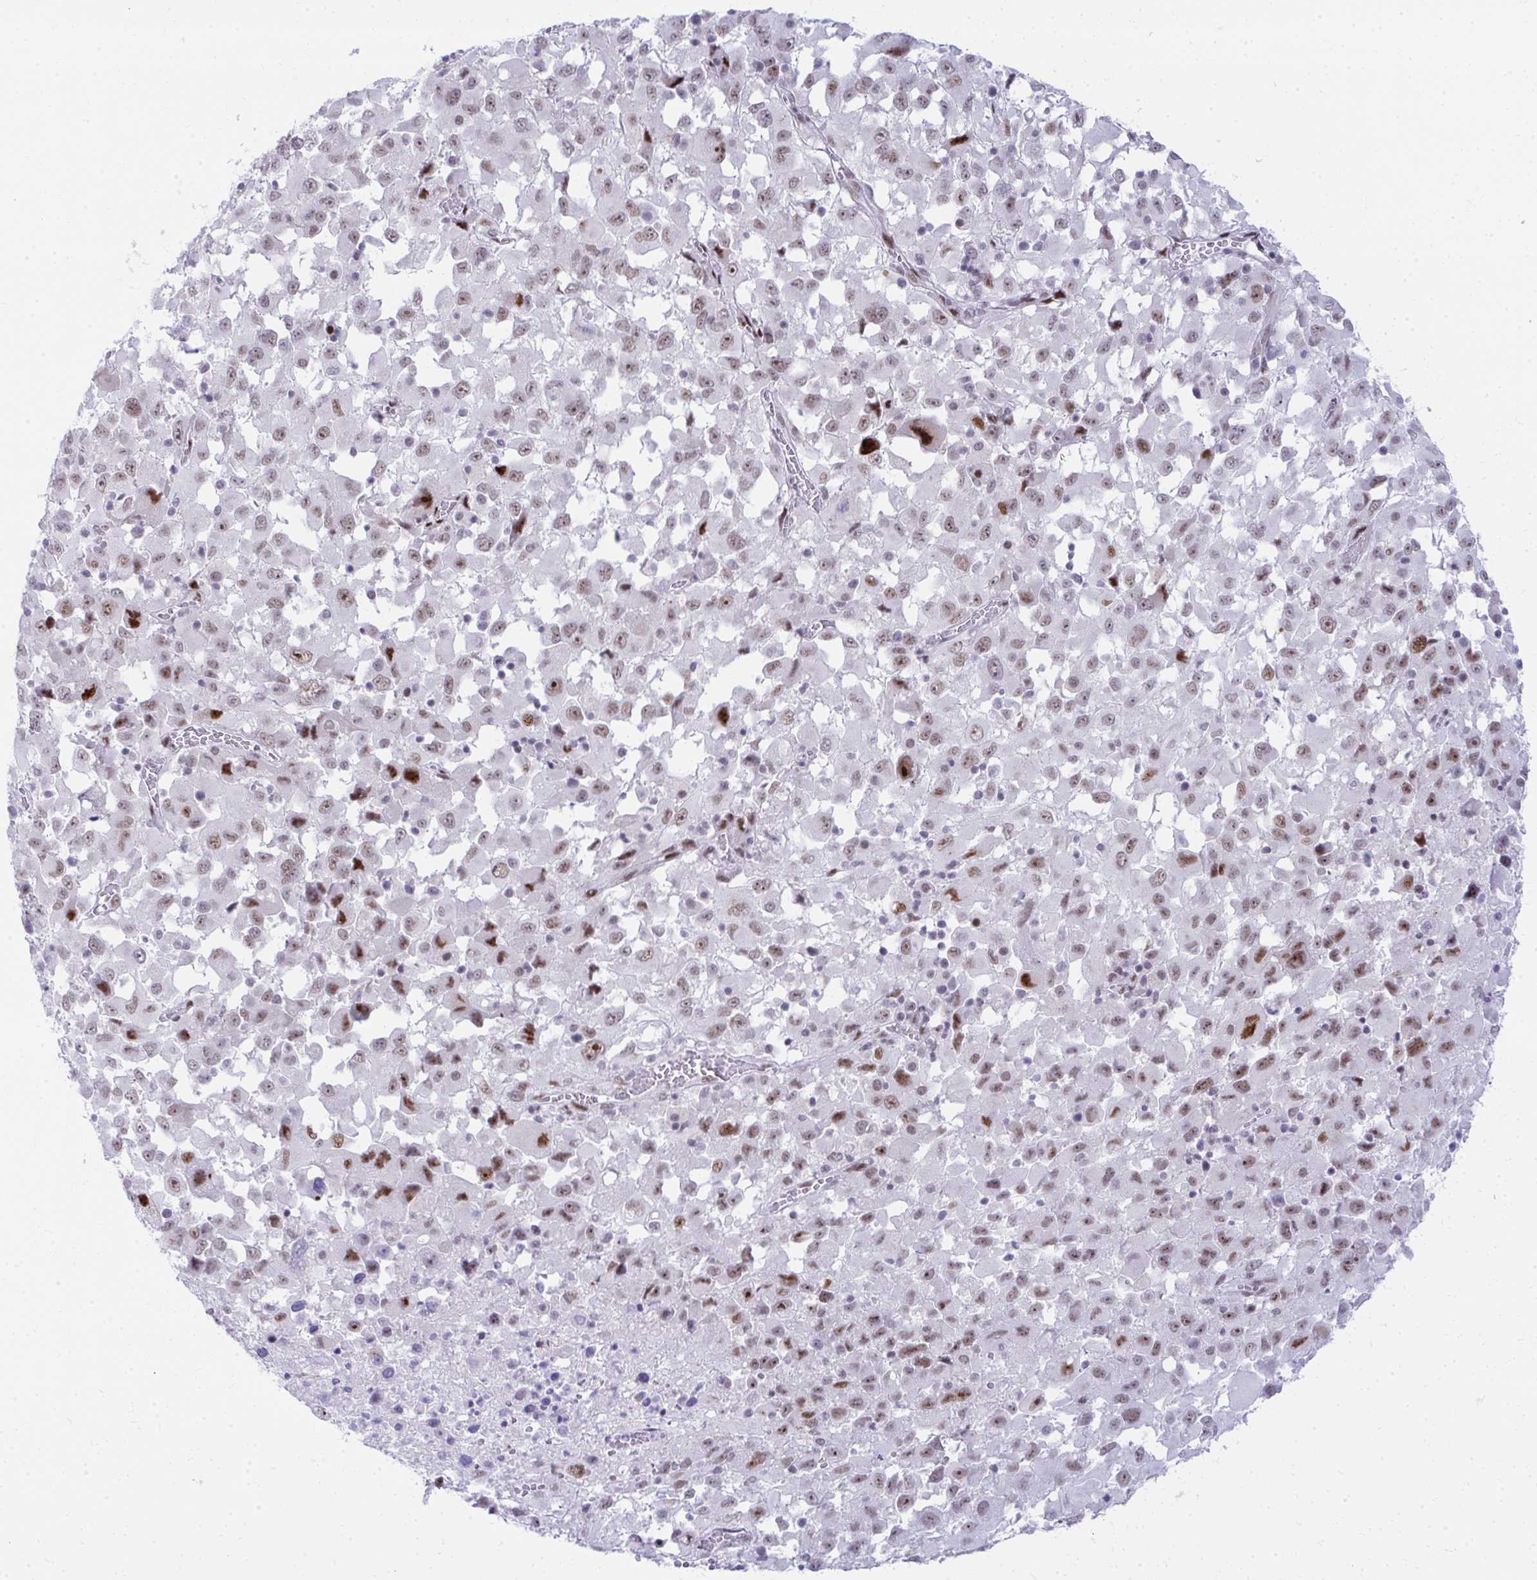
{"staining": {"intensity": "moderate", "quantity": ">75%", "location": "nuclear"}, "tissue": "melanoma", "cell_type": "Tumor cells", "image_type": "cancer", "snomed": [{"axis": "morphology", "description": "Malignant melanoma, Metastatic site"}, {"axis": "topography", "description": "Soft tissue"}], "caption": "Moderate nuclear expression for a protein is appreciated in about >75% of tumor cells of malignant melanoma (metastatic site) using IHC.", "gene": "GLDN", "patient": {"sex": "male", "age": 50}}